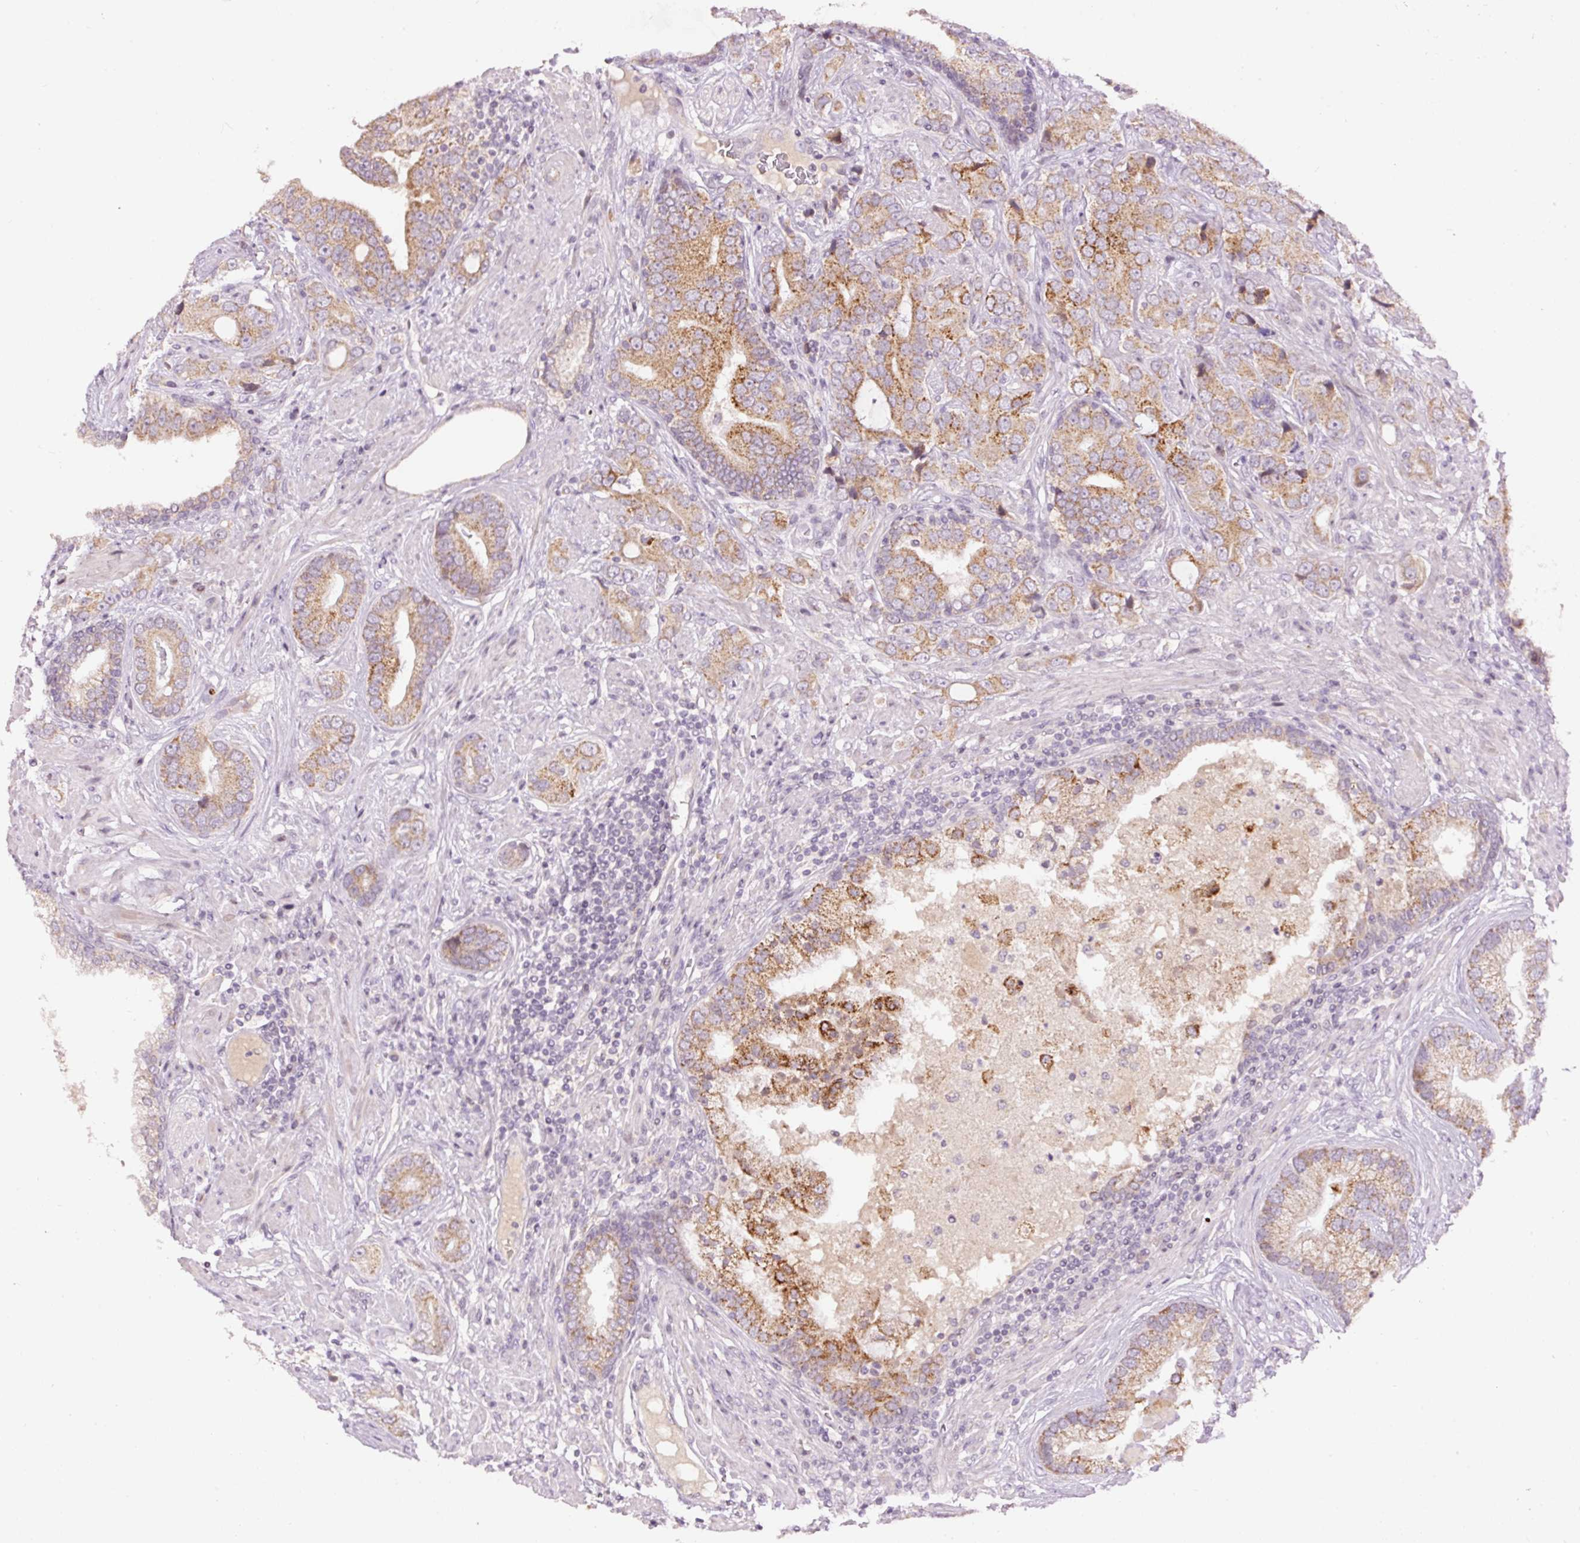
{"staining": {"intensity": "moderate", "quantity": ">75%", "location": "cytoplasmic/membranous"}, "tissue": "prostate cancer", "cell_type": "Tumor cells", "image_type": "cancer", "snomed": [{"axis": "morphology", "description": "Adenocarcinoma, High grade"}, {"axis": "topography", "description": "Prostate"}], "caption": "Tumor cells show moderate cytoplasmic/membranous expression in approximately >75% of cells in prostate cancer (high-grade adenocarcinoma).", "gene": "ABHD11", "patient": {"sex": "male", "age": 55}}